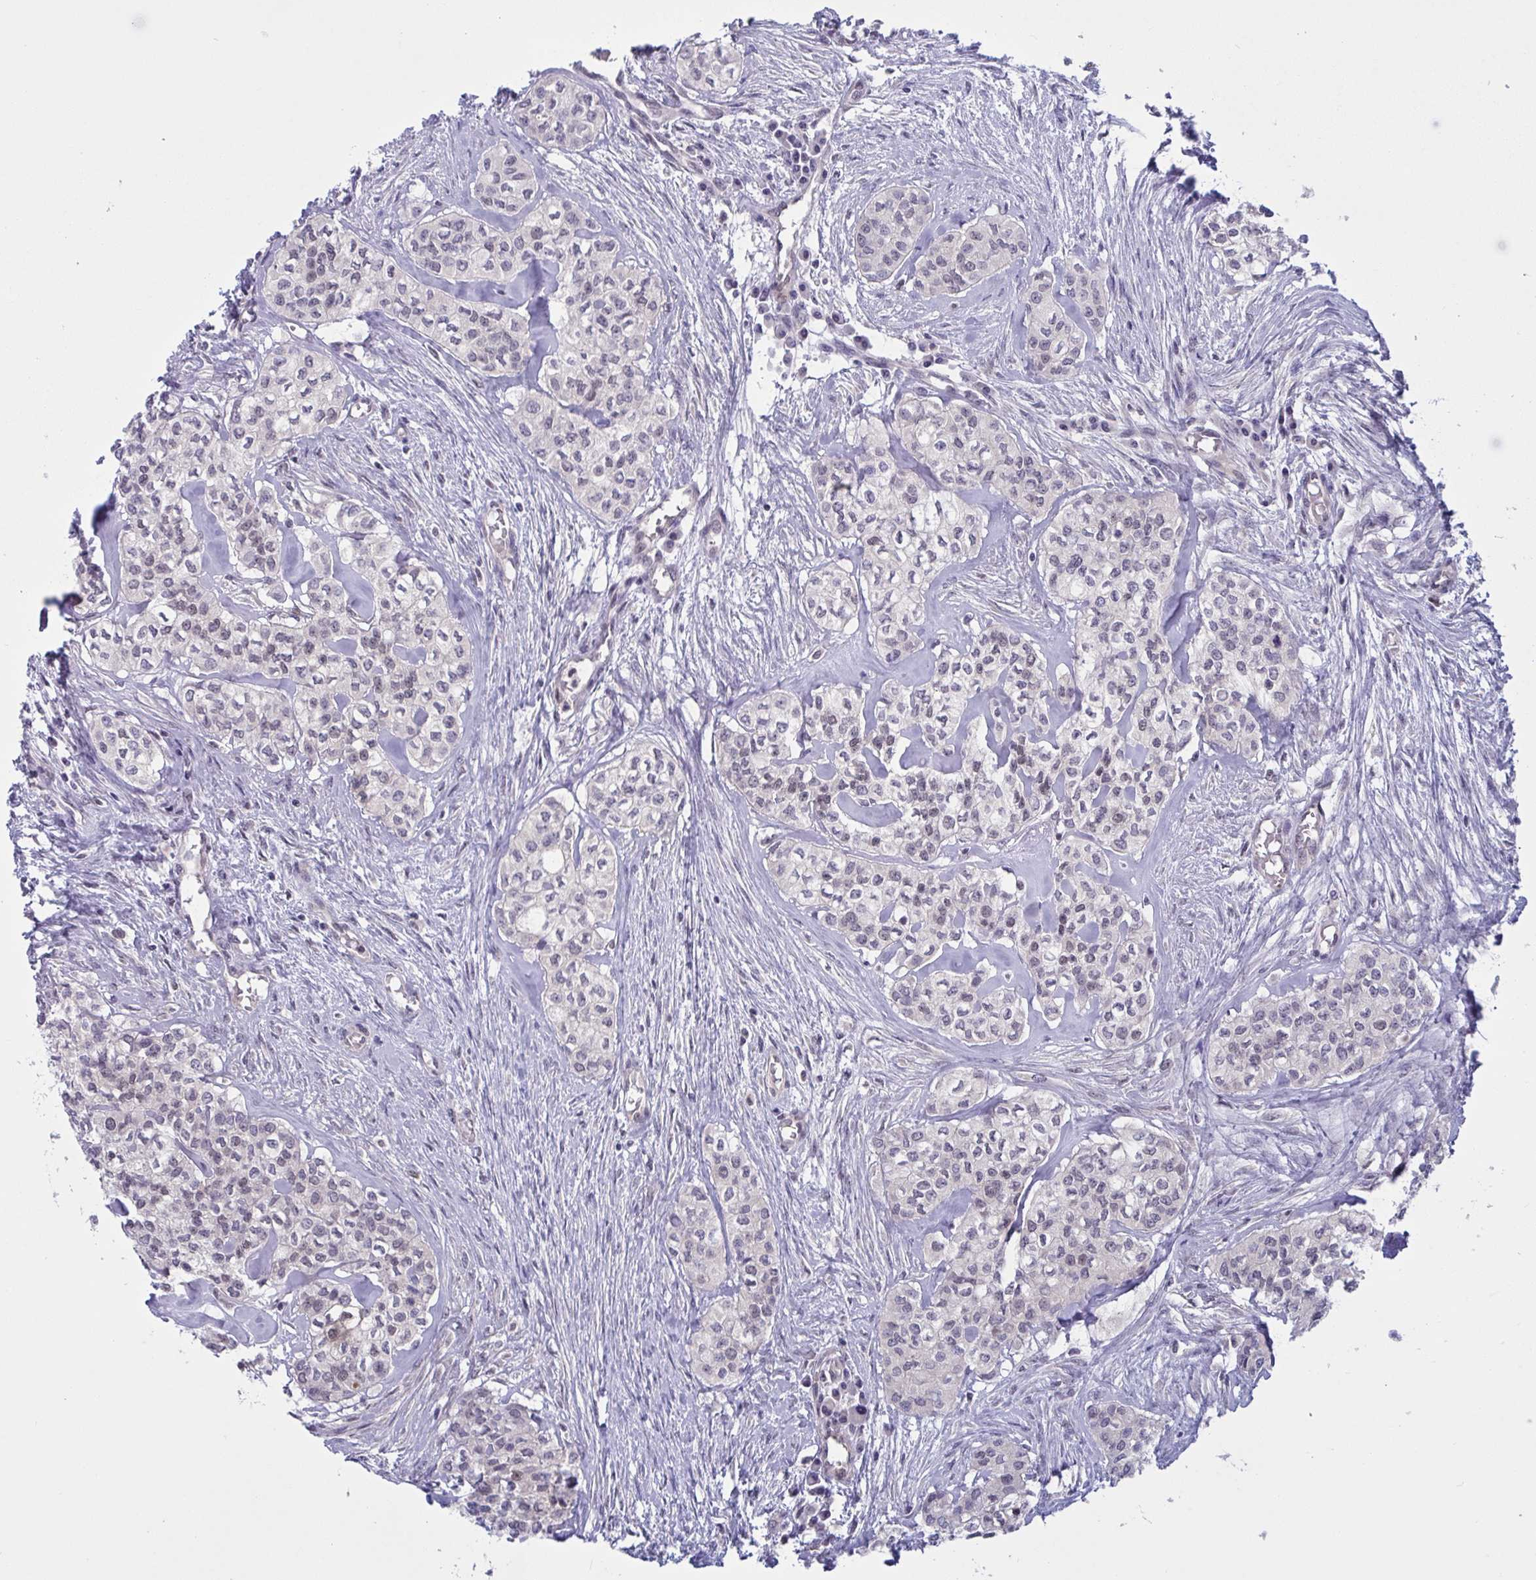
{"staining": {"intensity": "weak", "quantity": "<25%", "location": "nuclear"}, "tissue": "head and neck cancer", "cell_type": "Tumor cells", "image_type": "cancer", "snomed": [{"axis": "morphology", "description": "Adenocarcinoma, NOS"}, {"axis": "topography", "description": "Head-Neck"}], "caption": "Head and neck cancer was stained to show a protein in brown. There is no significant expression in tumor cells.", "gene": "TSN", "patient": {"sex": "male", "age": 81}}